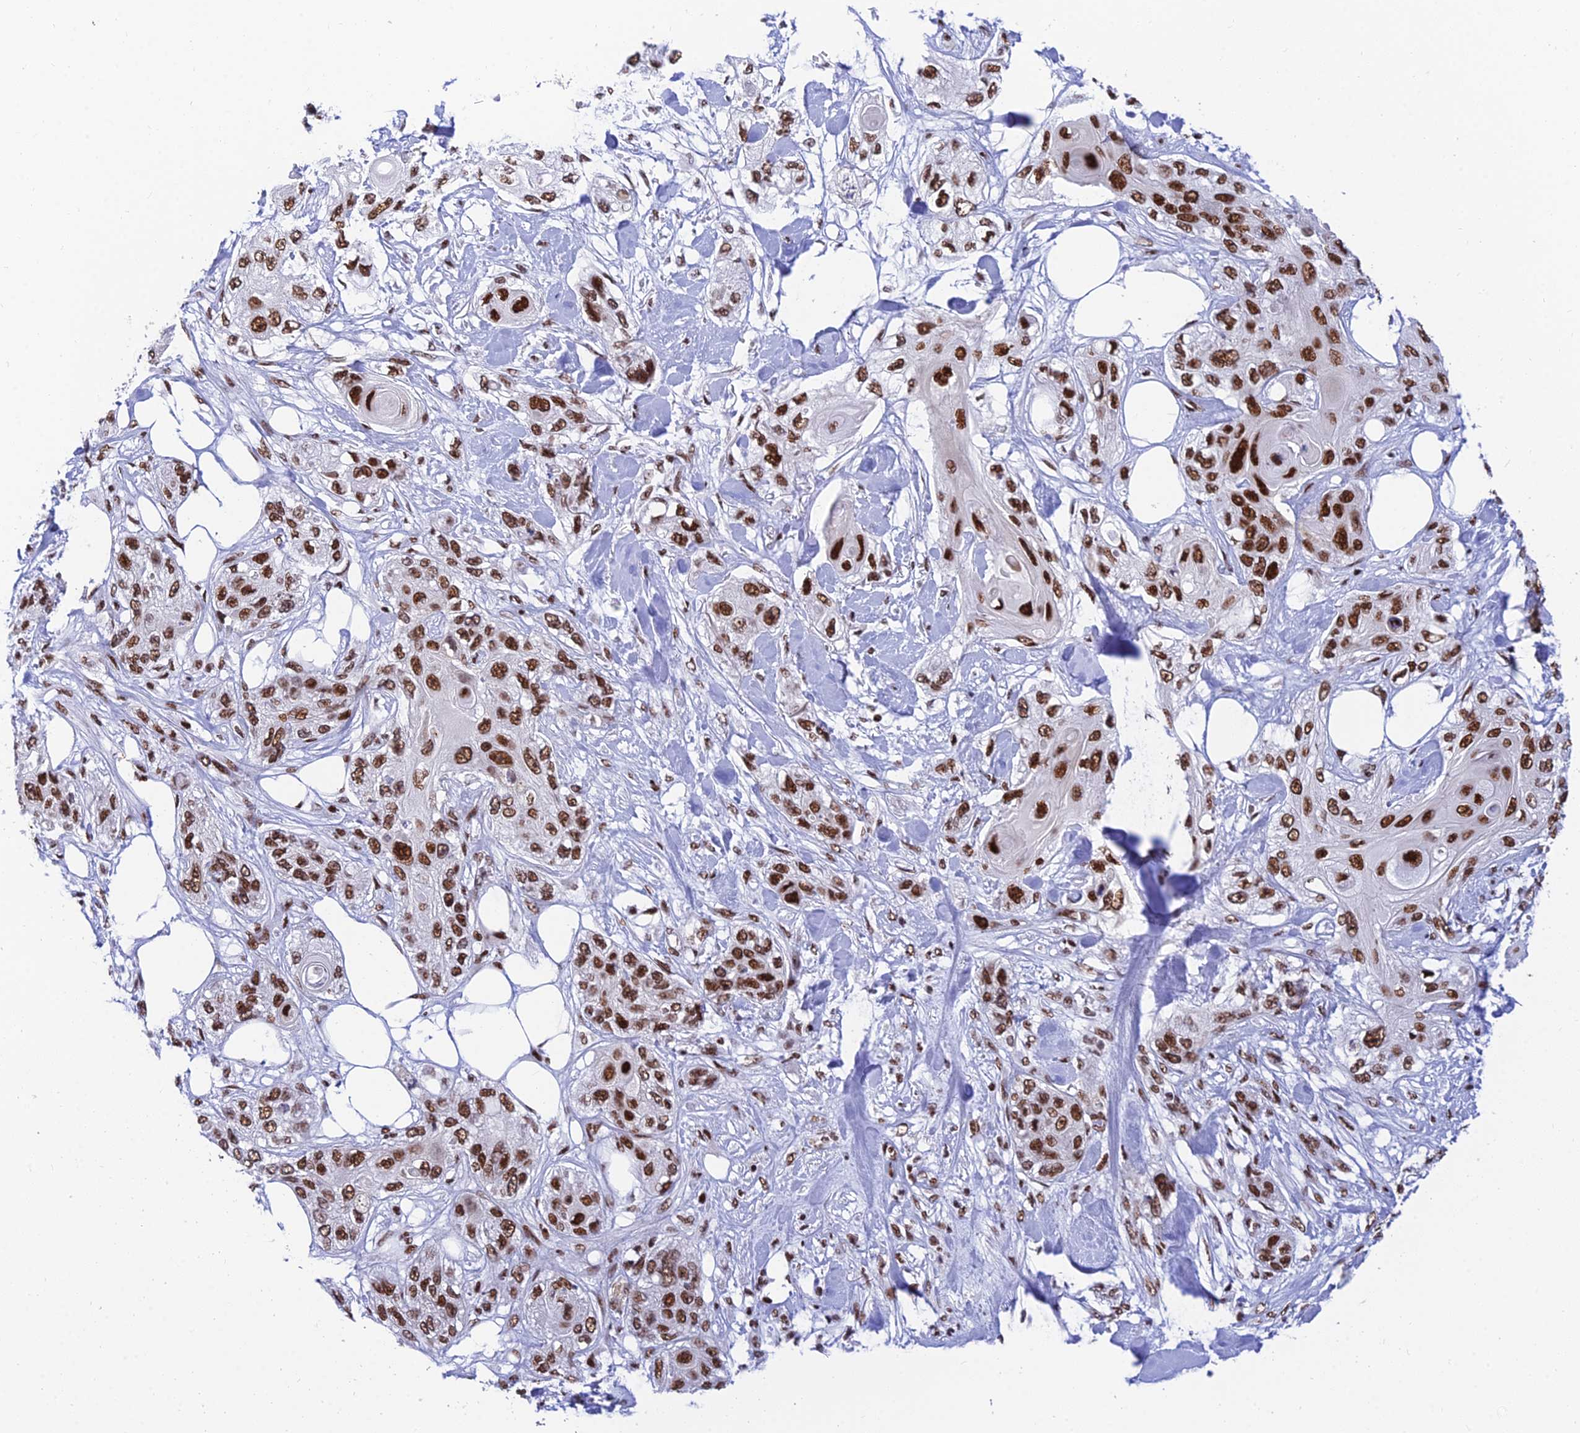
{"staining": {"intensity": "strong", "quantity": ">75%", "location": "nuclear"}, "tissue": "skin cancer", "cell_type": "Tumor cells", "image_type": "cancer", "snomed": [{"axis": "morphology", "description": "Normal tissue, NOS"}, {"axis": "morphology", "description": "Squamous cell carcinoma, NOS"}, {"axis": "topography", "description": "Skin"}], "caption": "Immunohistochemical staining of human squamous cell carcinoma (skin) reveals high levels of strong nuclear positivity in about >75% of tumor cells.", "gene": "USP22", "patient": {"sex": "male", "age": 72}}